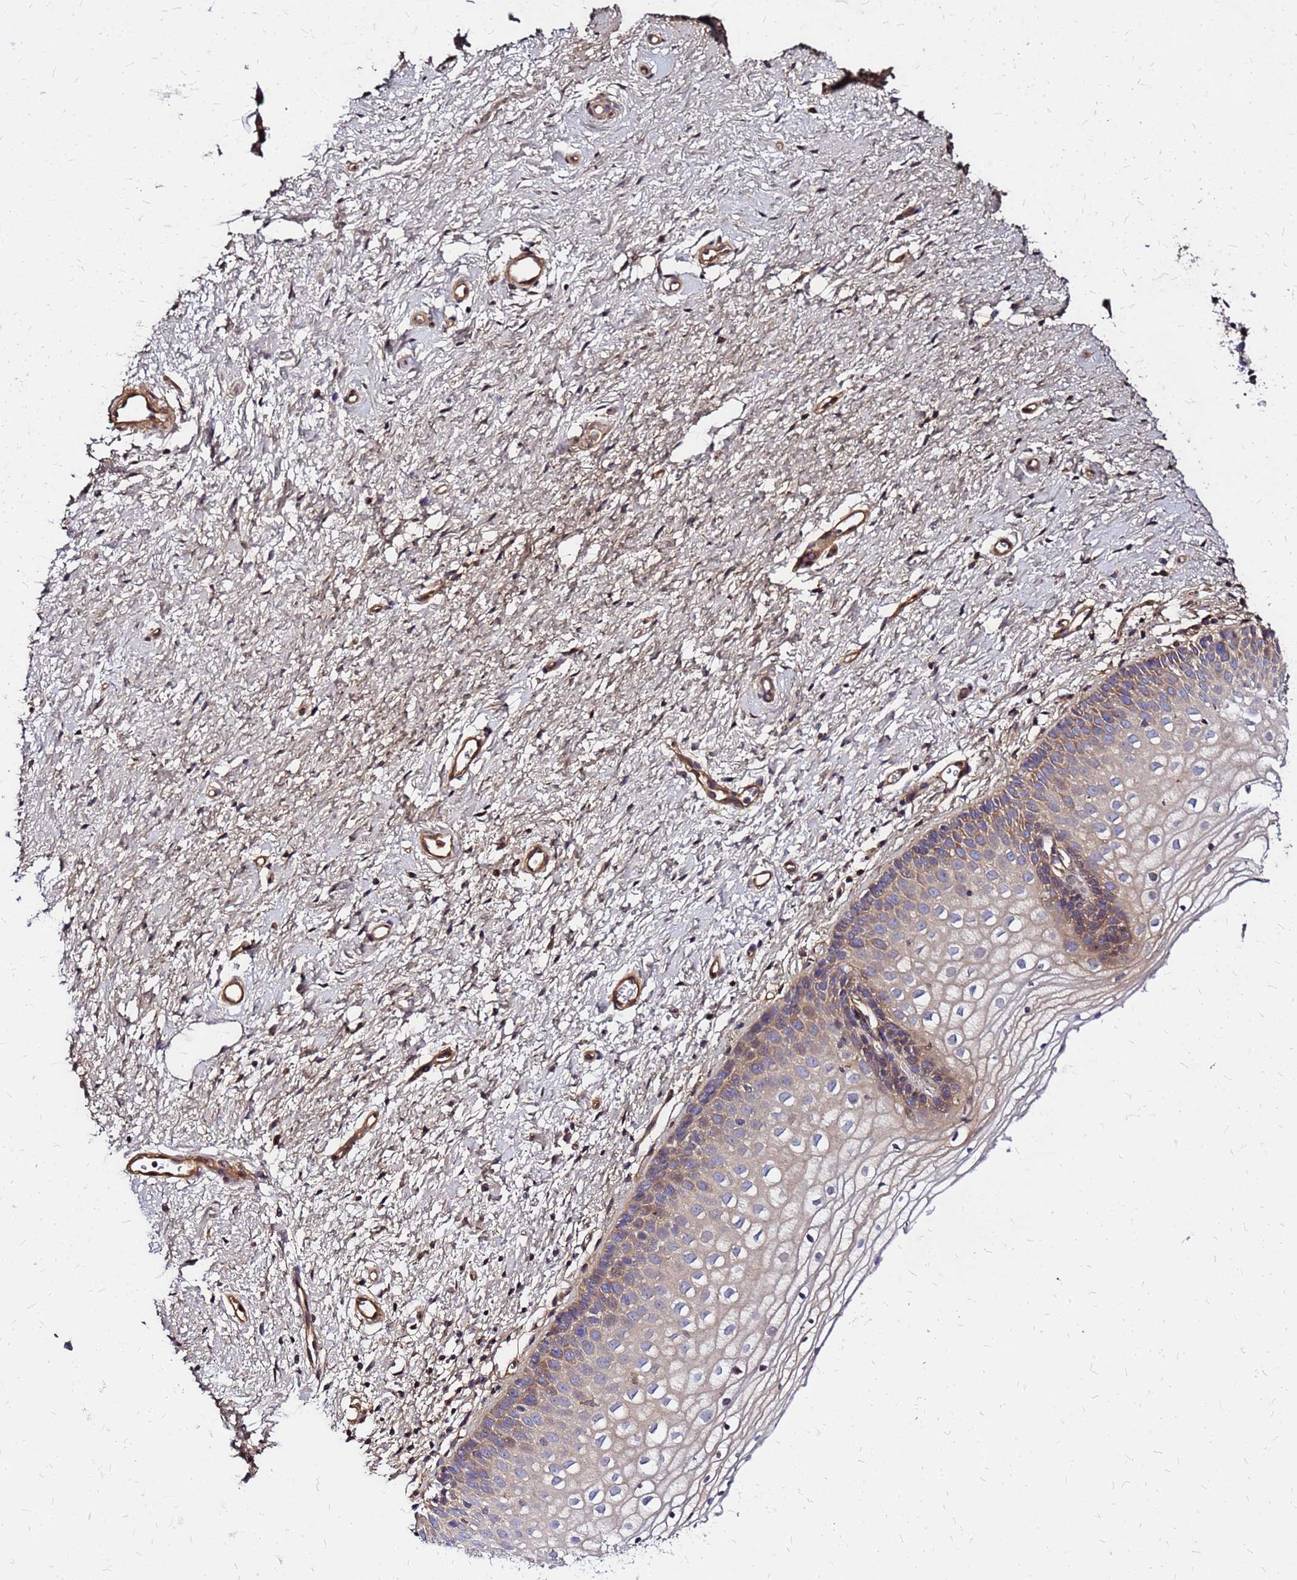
{"staining": {"intensity": "weak", "quantity": ">75%", "location": "cytoplasmic/membranous"}, "tissue": "vagina", "cell_type": "Squamous epithelial cells", "image_type": "normal", "snomed": [{"axis": "morphology", "description": "Normal tissue, NOS"}, {"axis": "topography", "description": "Vagina"}], "caption": "Weak cytoplasmic/membranous protein expression is appreciated in about >75% of squamous epithelial cells in vagina. (DAB = brown stain, brightfield microscopy at high magnification).", "gene": "CYBC1", "patient": {"sex": "female", "age": 60}}